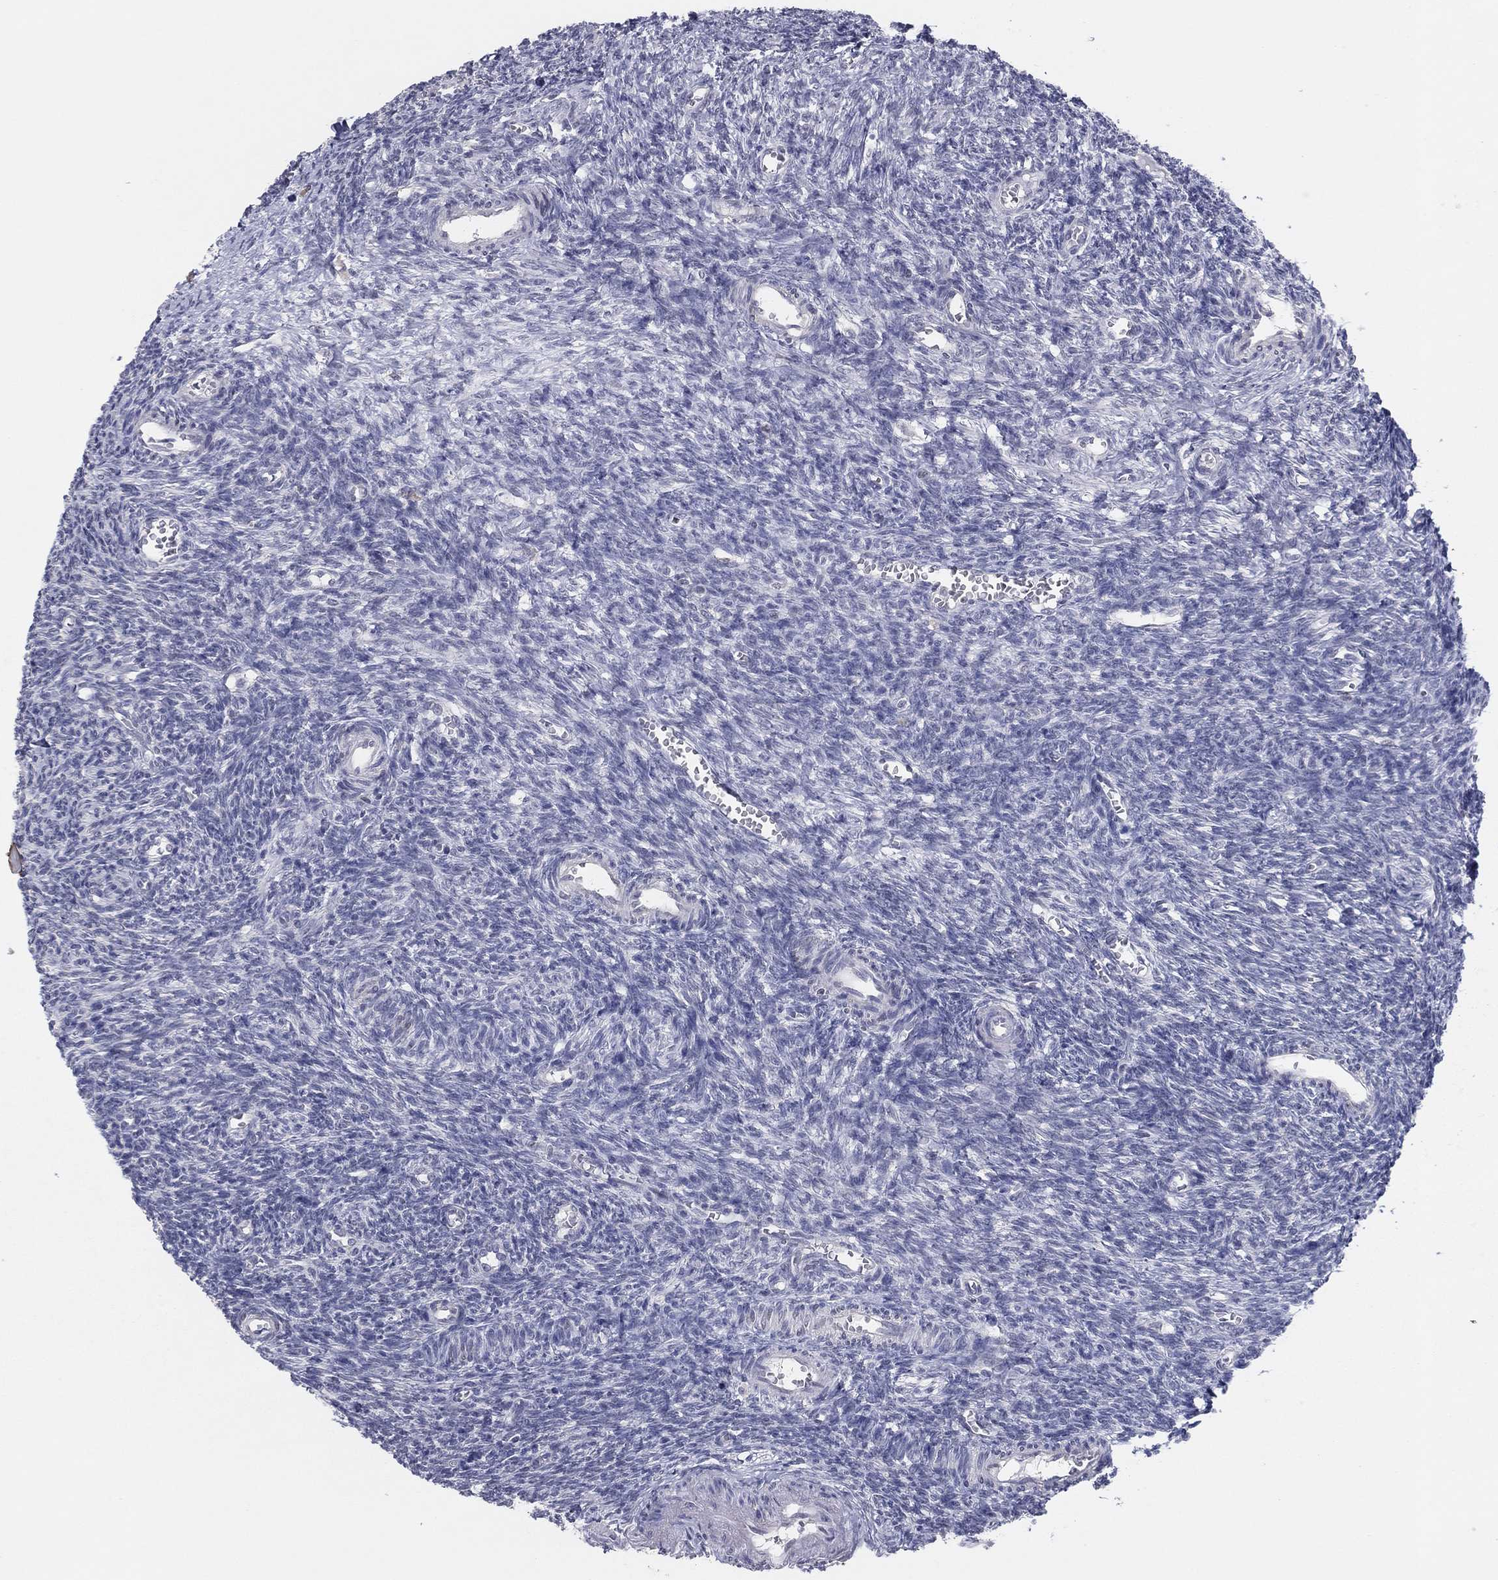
{"staining": {"intensity": "negative", "quantity": "none", "location": "none"}, "tissue": "ovary", "cell_type": "Follicle cells", "image_type": "normal", "snomed": [{"axis": "morphology", "description": "Normal tissue, NOS"}, {"axis": "topography", "description": "Ovary"}], "caption": "A high-resolution histopathology image shows immunohistochemistry staining of benign ovary, which exhibits no significant staining in follicle cells. (DAB IHC, high magnification).", "gene": "SLC22A2", "patient": {"sex": "female", "age": 27}}